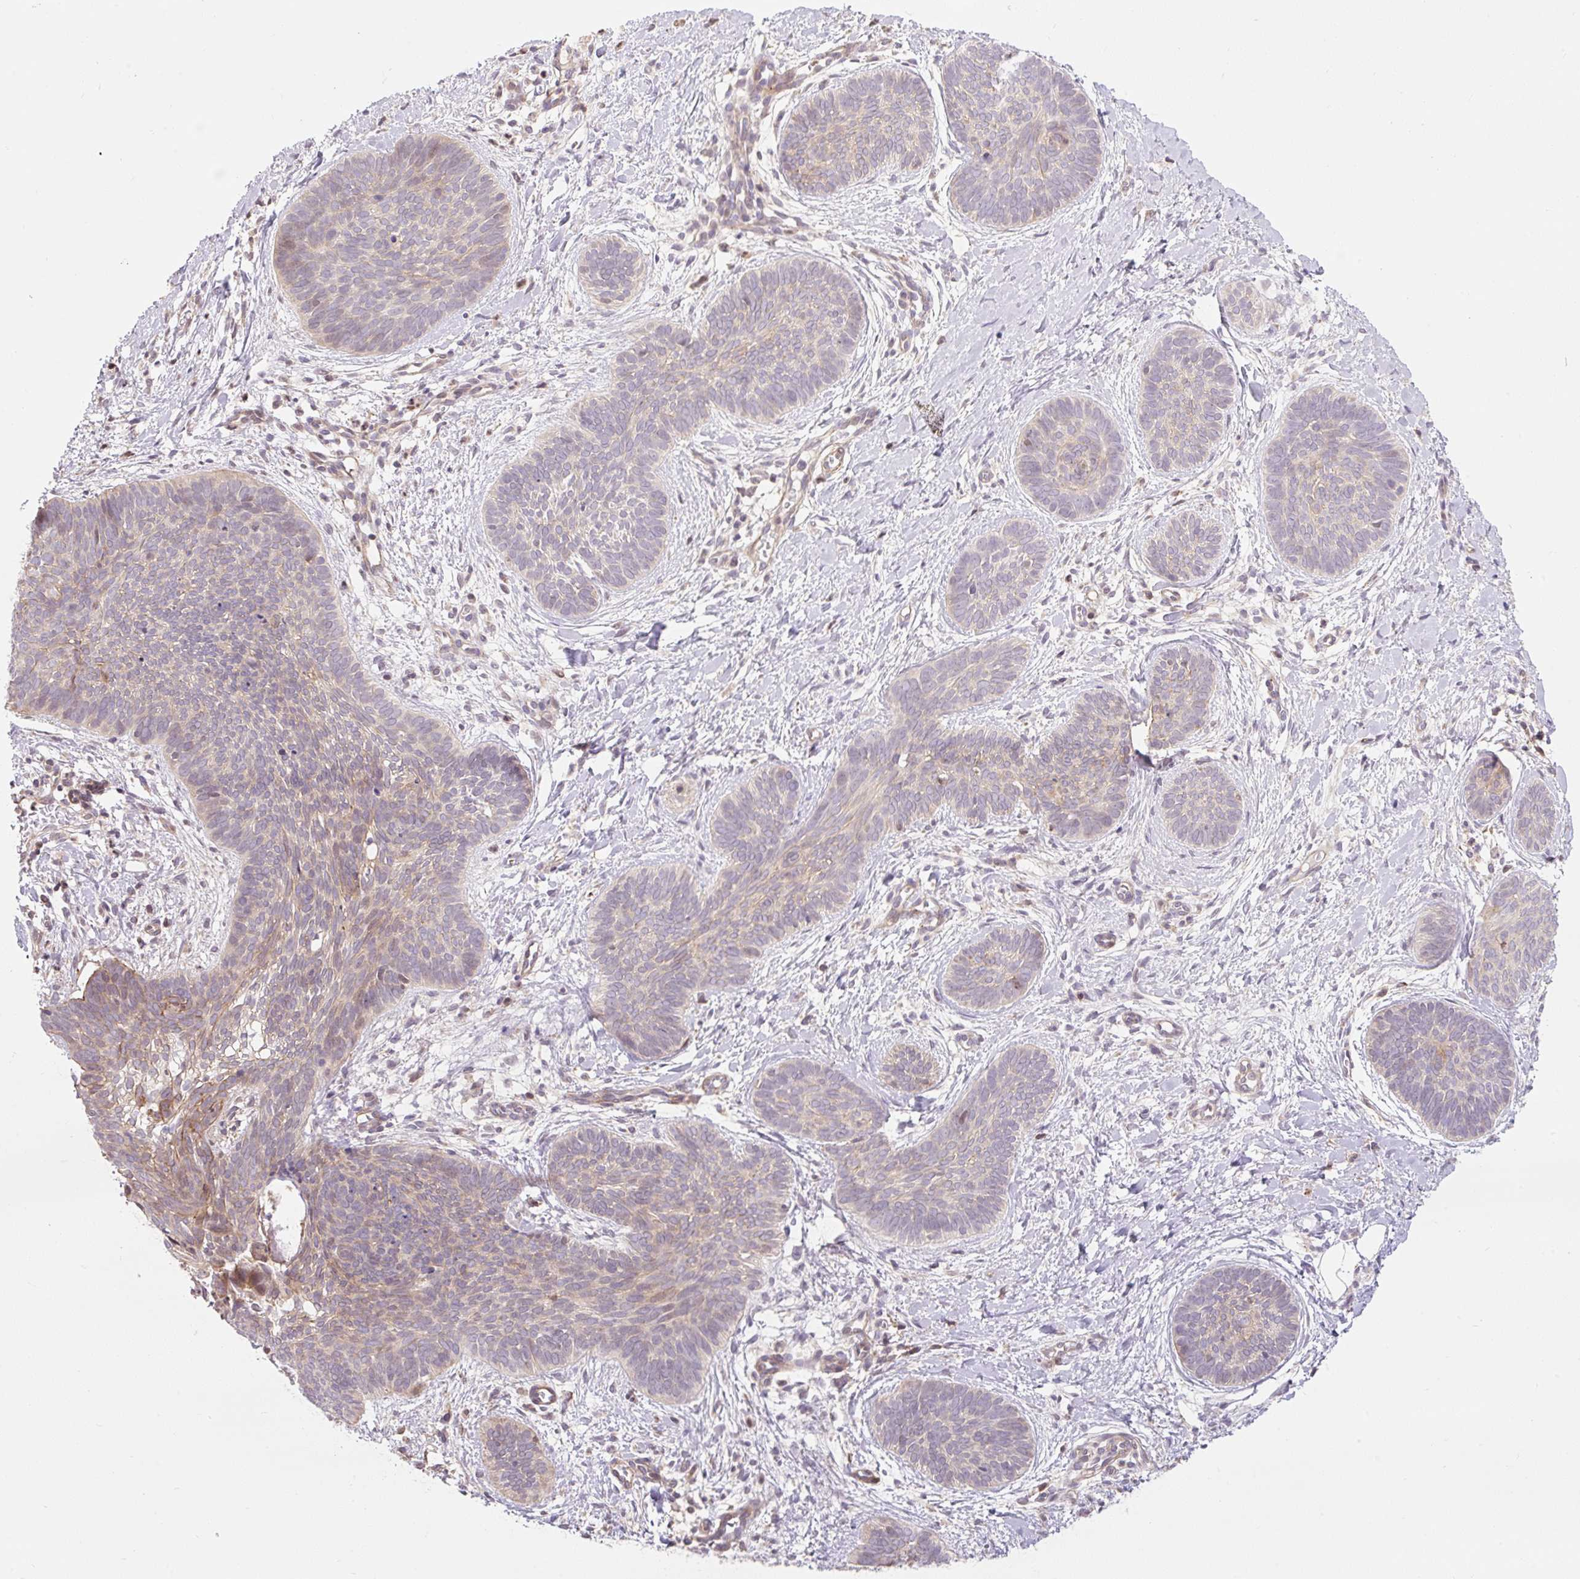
{"staining": {"intensity": "negative", "quantity": "none", "location": "none"}, "tissue": "skin cancer", "cell_type": "Tumor cells", "image_type": "cancer", "snomed": [{"axis": "morphology", "description": "Basal cell carcinoma"}, {"axis": "topography", "description": "Skin"}], "caption": "This is a photomicrograph of immunohistochemistry (IHC) staining of skin basal cell carcinoma, which shows no staining in tumor cells.", "gene": "EMC10", "patient": {"sex": "female", "age": 81}}